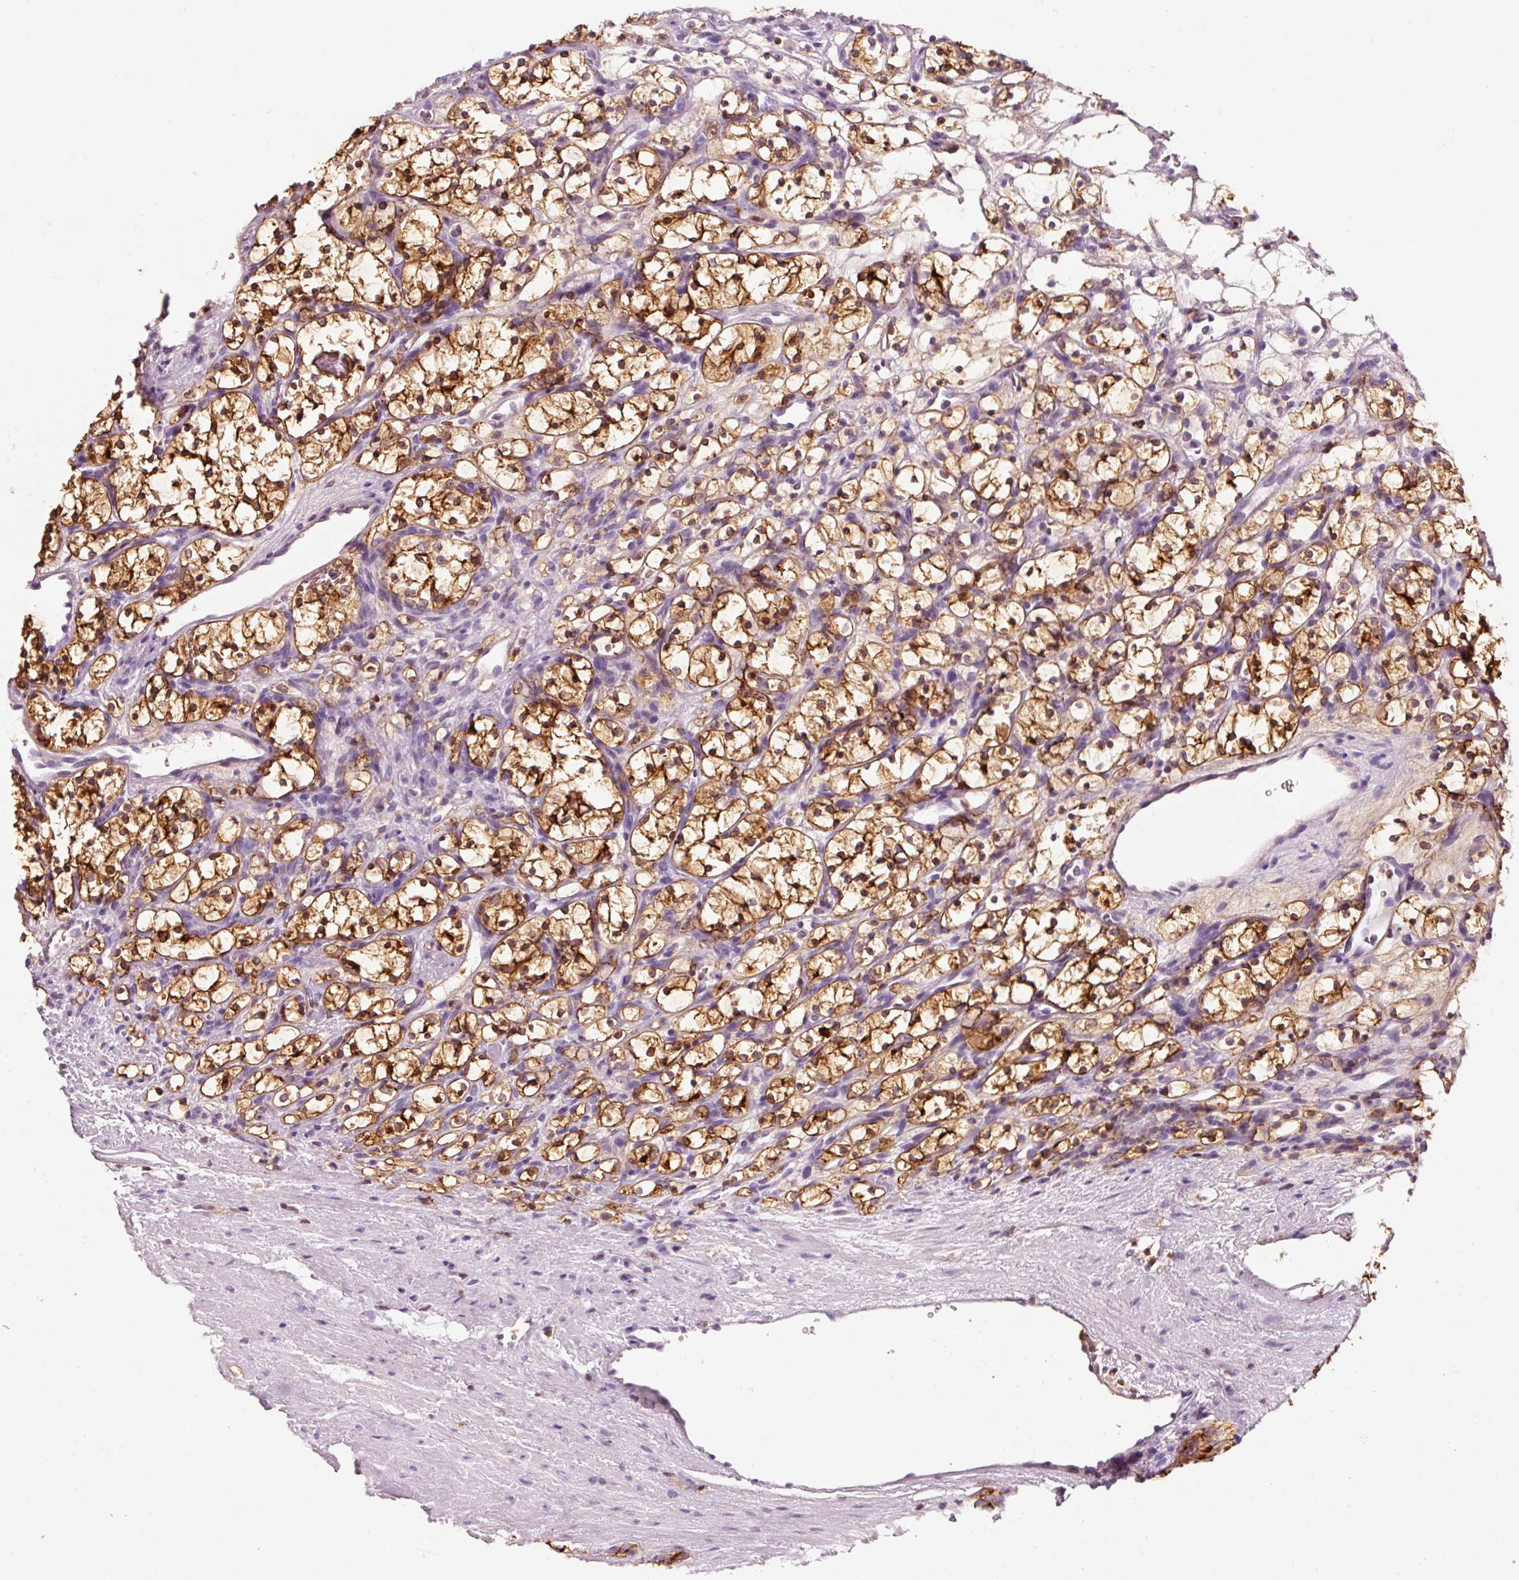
{"staining": {"intensity": "strong", "quantity": ">75%", "location": "cytoplasmic/membranous"}, "tissue": "renal cancer", "cell_type": "Tumor cells", "image_type": "cancer", "snomed": [{"axis": "morphology", "description": "Adenocarcinoma, NOS"}, {"axis": "topography", "description": "Kidney"}], "caption": "The immunohistochemical stain labels strong cytoplasmic/membranous positivity in tumor cells of renal adenocarcinoma tissue.", "gene": "OR8K1", "patient": {"sex": "female", "age": 69}}